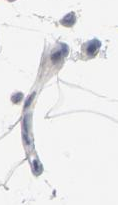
{"staining": {"intensity": "negative", "quantity": "none", "location": "none"}, "tissue": "adipose tissue", "cell_type": "Adipocytes", "image_type": "normal", "snomed": [{"axis": "morphology", "description": "Normal tissue, NOS"}, {"axis": "morphology", "description": "Duct carcinoma"}, {"axis": "topography", "description": "Breast"}, {"axis": "topography", "description": "Adipose tissue"}], "caption": "Immunohistochemical staining of unremarkable human adipose tissue shows no significant expression in adipocytes. The staining was performed using DAB (3,3'-diaminobenzidine) to visualize the protein expression in brown, while the nuclei were stained in blue with hematoxylin (Magnification: 20x).", "gene": "KCNK13", "patient": {"sex": "female", "age": 37}}